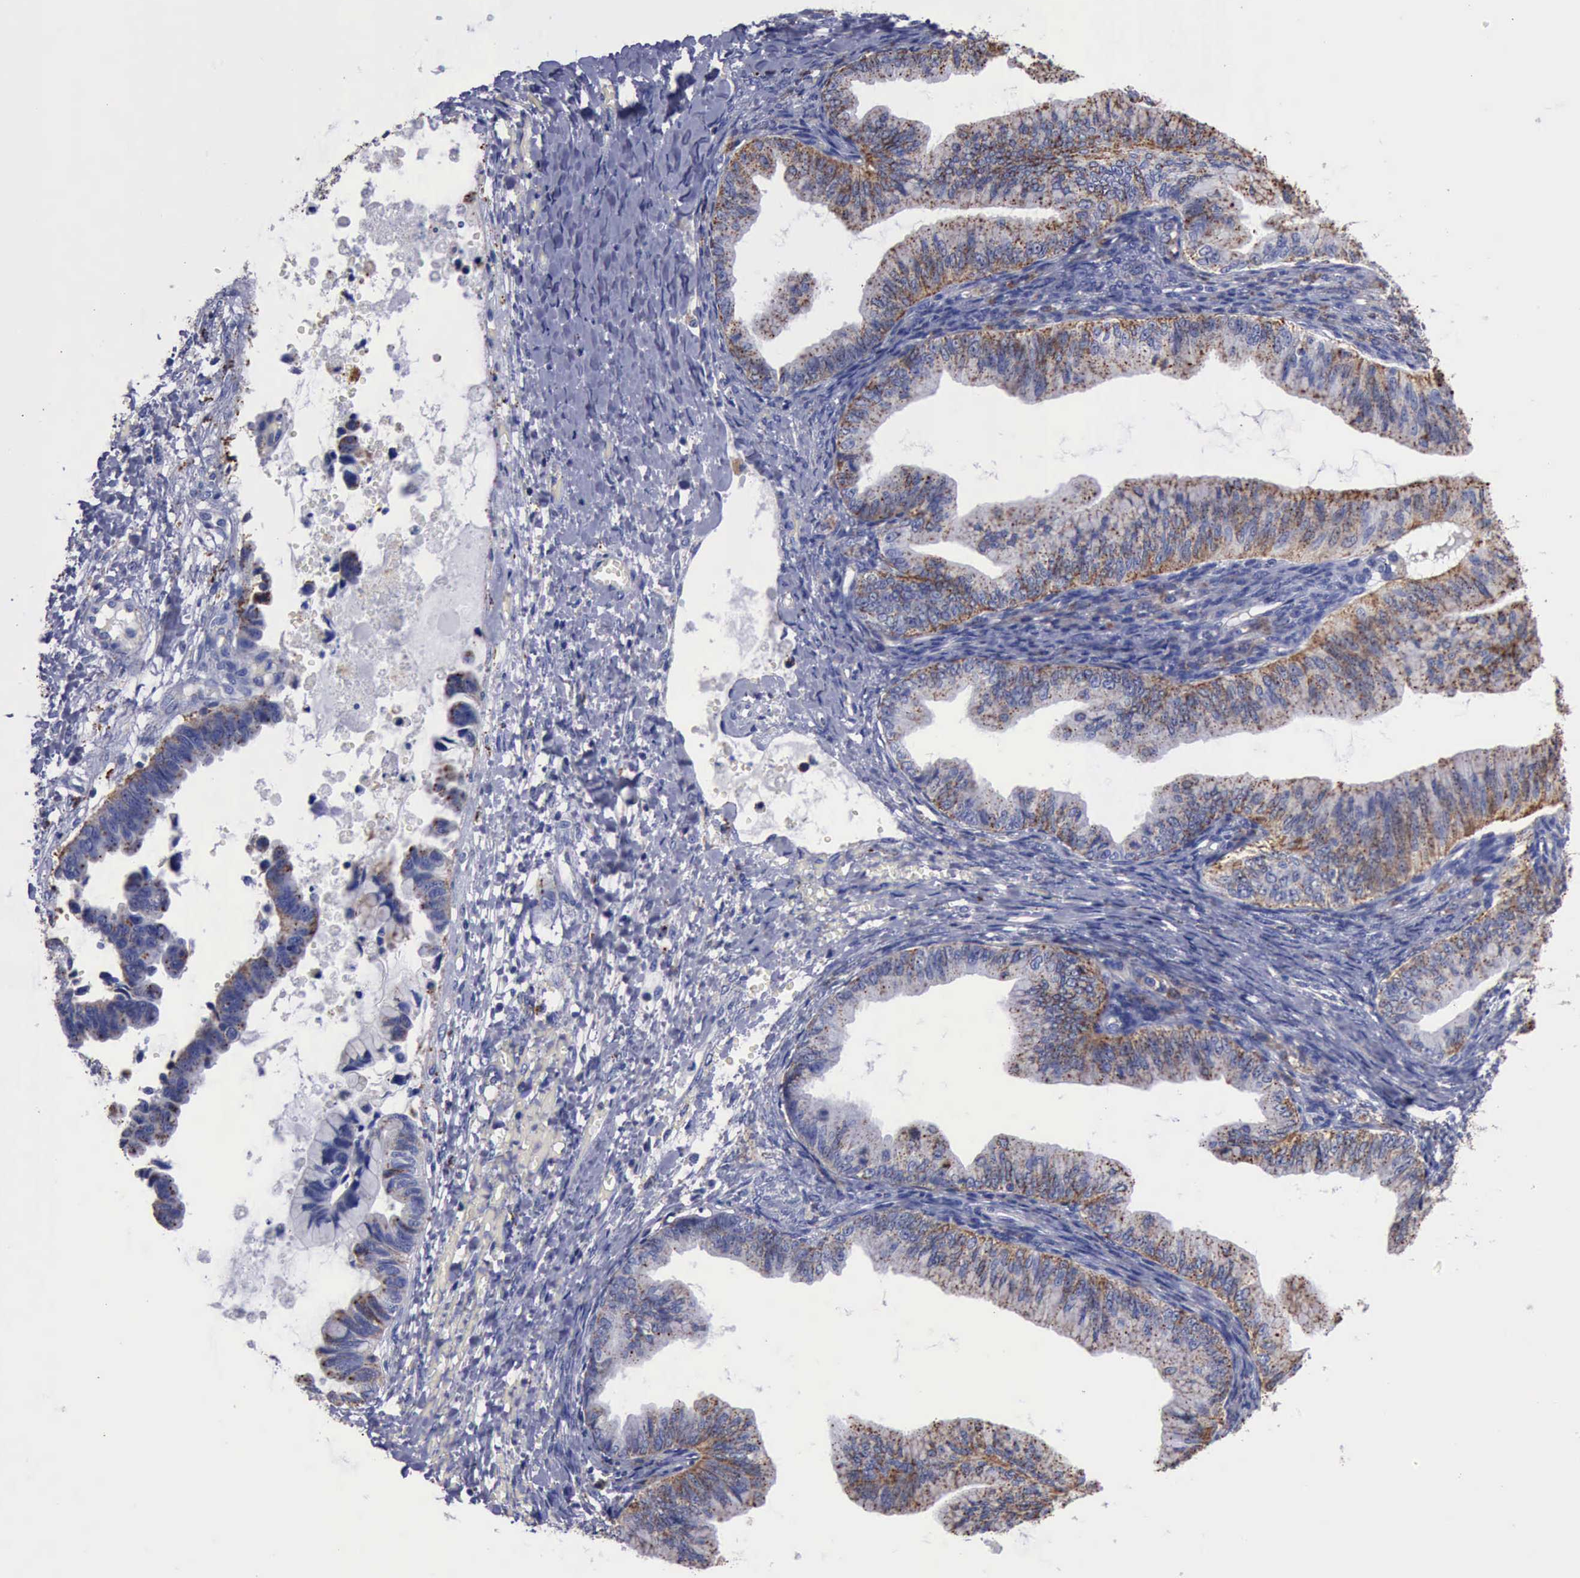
{"staining": {"intensity": "moderate", "quantity": ">75%", "location": "cytoplasmic/membranous"}, "tissue": "ovarian cancer", "cell_type": "Tumor cells", "image_type": "cancer", "snomed": [{"axis": "morphology", "description": "Cystadenocarcinoma, mucinous, NOS"}, {"axis": "topography", "description": "Ovary"}], "caption": "About >75% of tumor cells in human ovarian cancer exhibit moderate cytoplasmic/membranous protein staining as visualized by brown immunohistochemical staining.", "gene": "CTSD", "patient": {"sex": "female", "age": 36}}